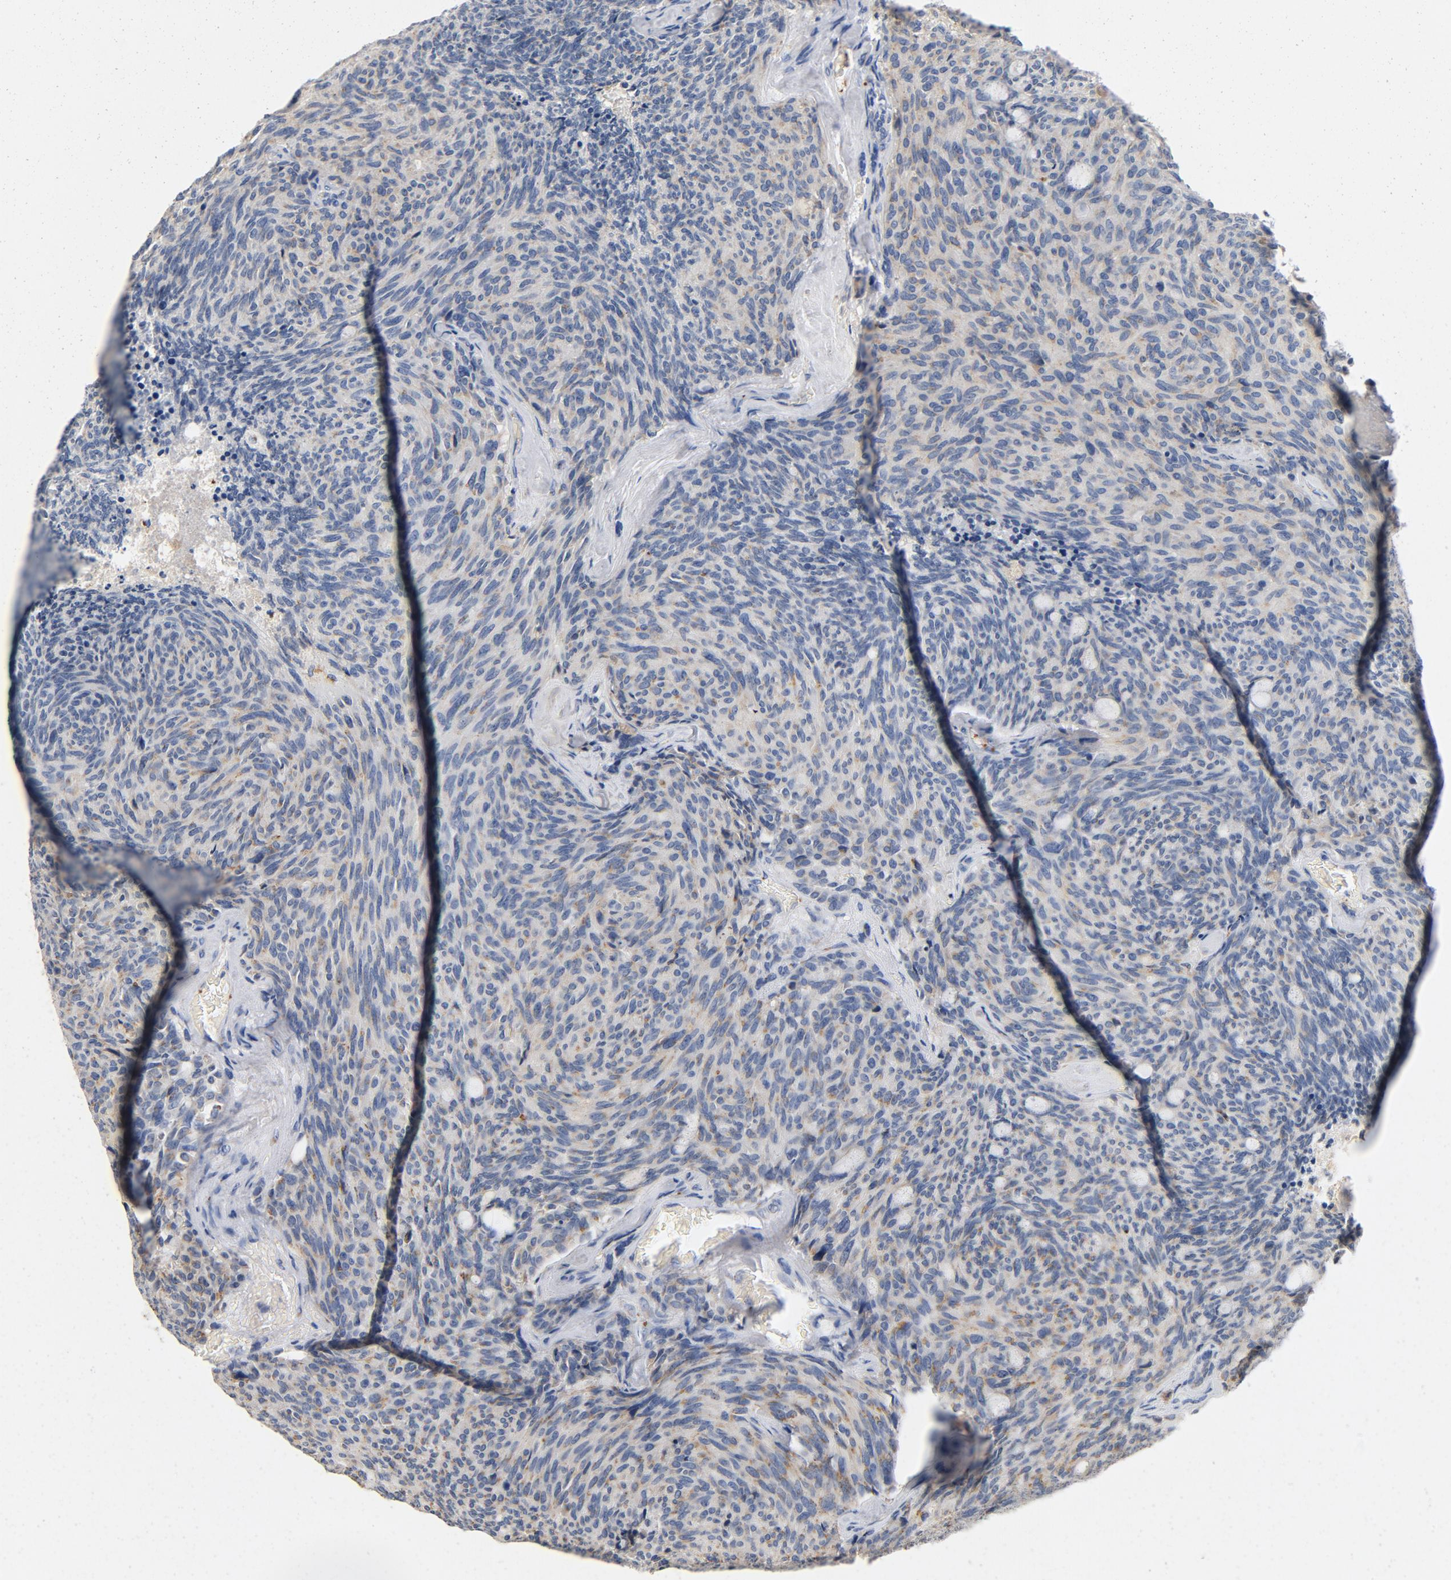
{"staining": {"intensity": "negative", "quantity": "none", "location": "none"}, "tissue": "carcinoid", "cell_type": "Tumor cells", "image_type": "cancer", "snomed": [{"axis": "morphology", "description": "Carcinoid, malignant, NOS"}, {"axis": "topography", "description": "Pancreas"}], "caption": "The image reveals no significant positivity in tumor cells of carcinoid (malignant).", "gene": "LMAN2", "patient": {"sex": "female", "age": 54}}